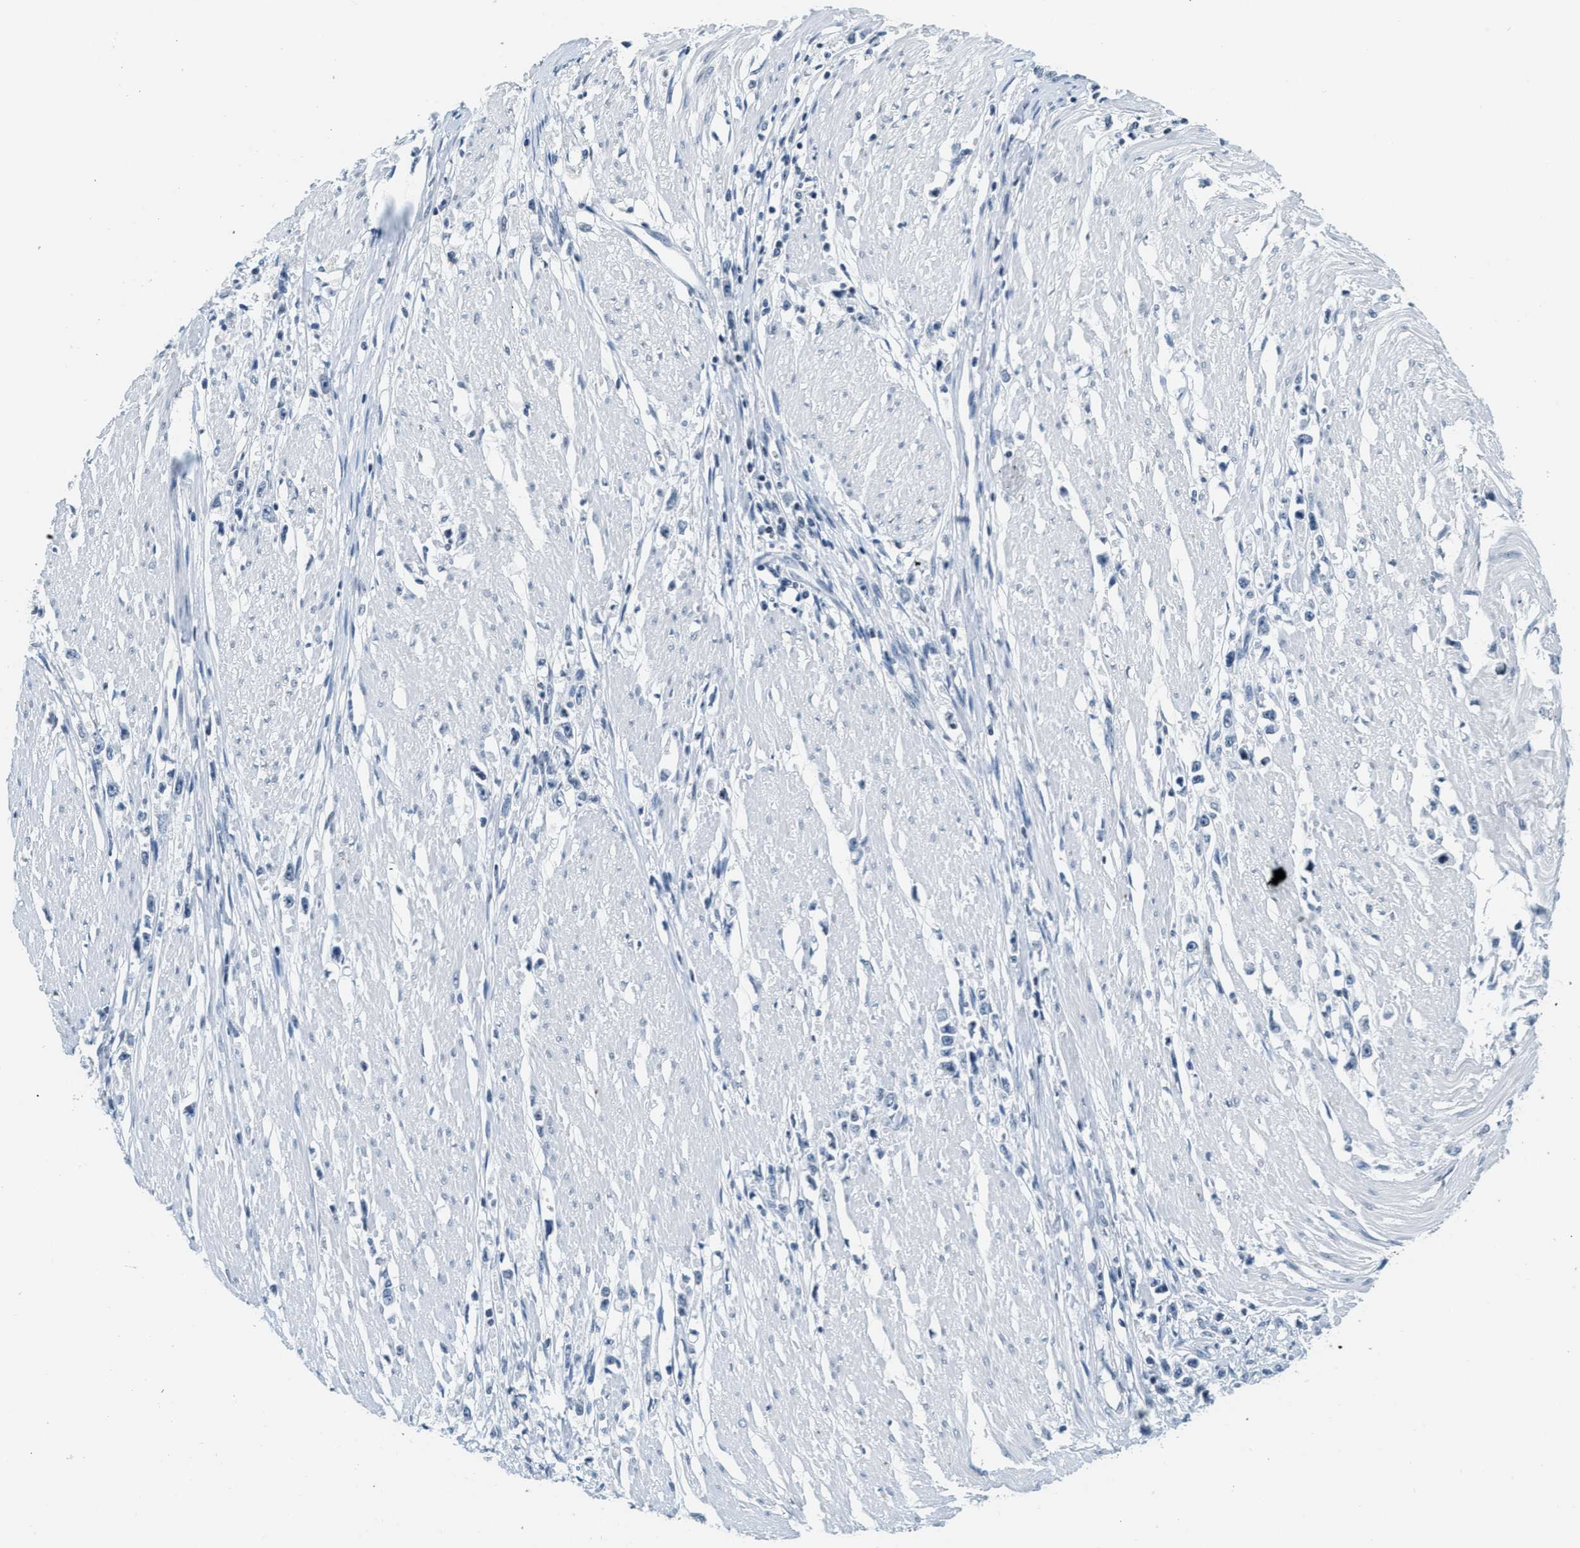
{"staining": {"intensity": "negative", "quantity": "none", "location": "none"}, "tissue": "stomach cancer", "cell_type": "Tumor cells", "image_type": "cancer", "snomed": [{"axis": "morphology", "description": "Adenocarcinoma, NOS"}, {"axis": "topography", "description": "Stomach"}], "caption": "IHC of human stomach cancer displays no expression in tumor cells. The staining was performed using DAB to visualize the protein expression in brown, while the nuclei were stained in blue with hematoxylin (Magnification: 20x).", "gene": "CA4", "patient": {"sex": "female", "age": 59}}